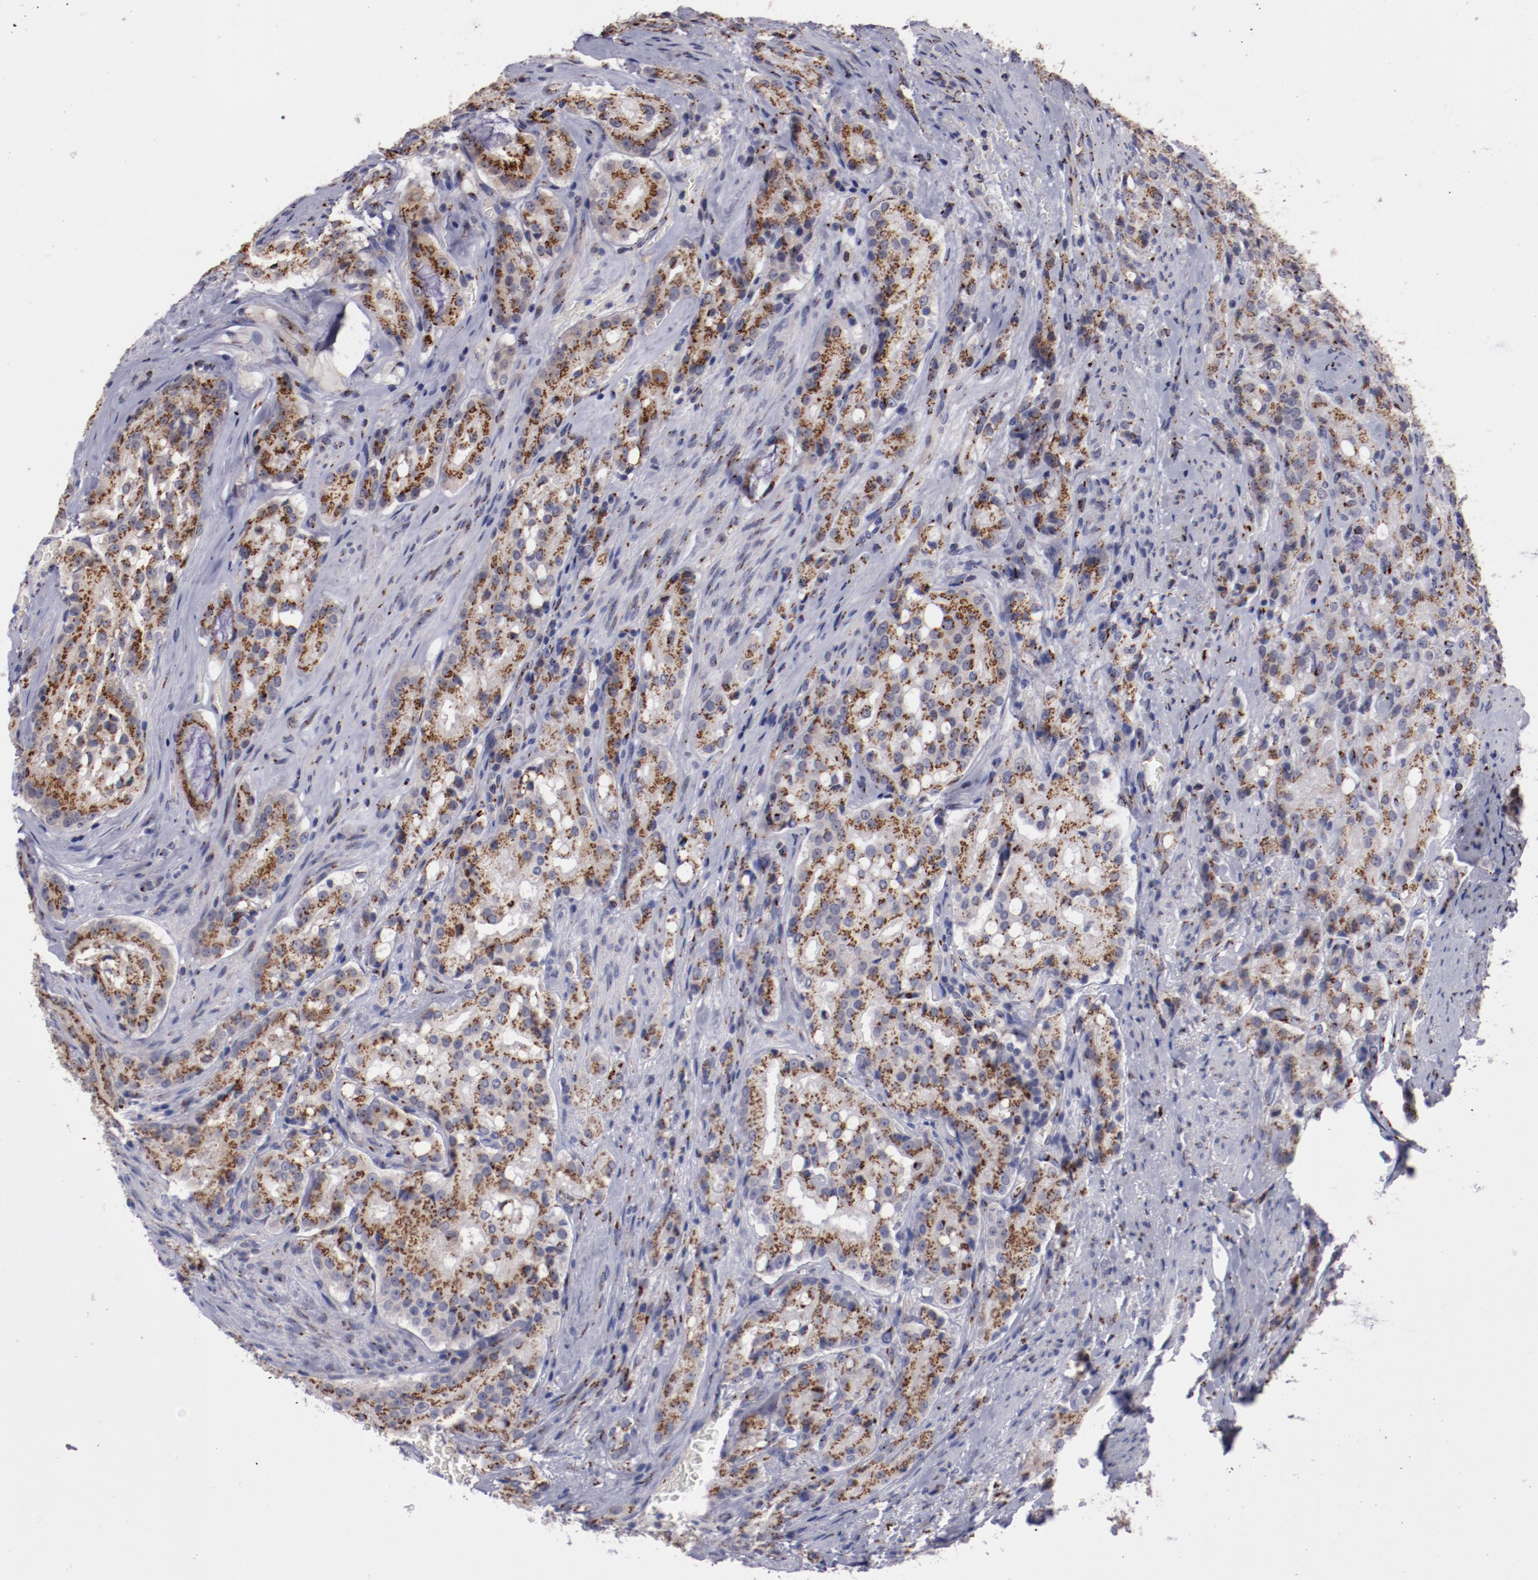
{"staining": {"intensity": "strong", "quantity": ">75%", "location": "cytoplasmic/membranous"}, "tissue": "prostate cancer", "cell_type": "Tumor cells", "image_type": "cancer", "snomed": [{"axis": "morphology", "description": "Adenocarcinoma, Medium grade"}, {"axis": "topography", "description": "Prostate"}], "caption": "This is a histology image of IHC staining of medium-grade adenocarcinoma (prostate), which shows strong expression in the cytoplasmic/membranous of tumor cells.", "gene": "GOLIM4", "patient": {"sex": "male", "age": 72}}